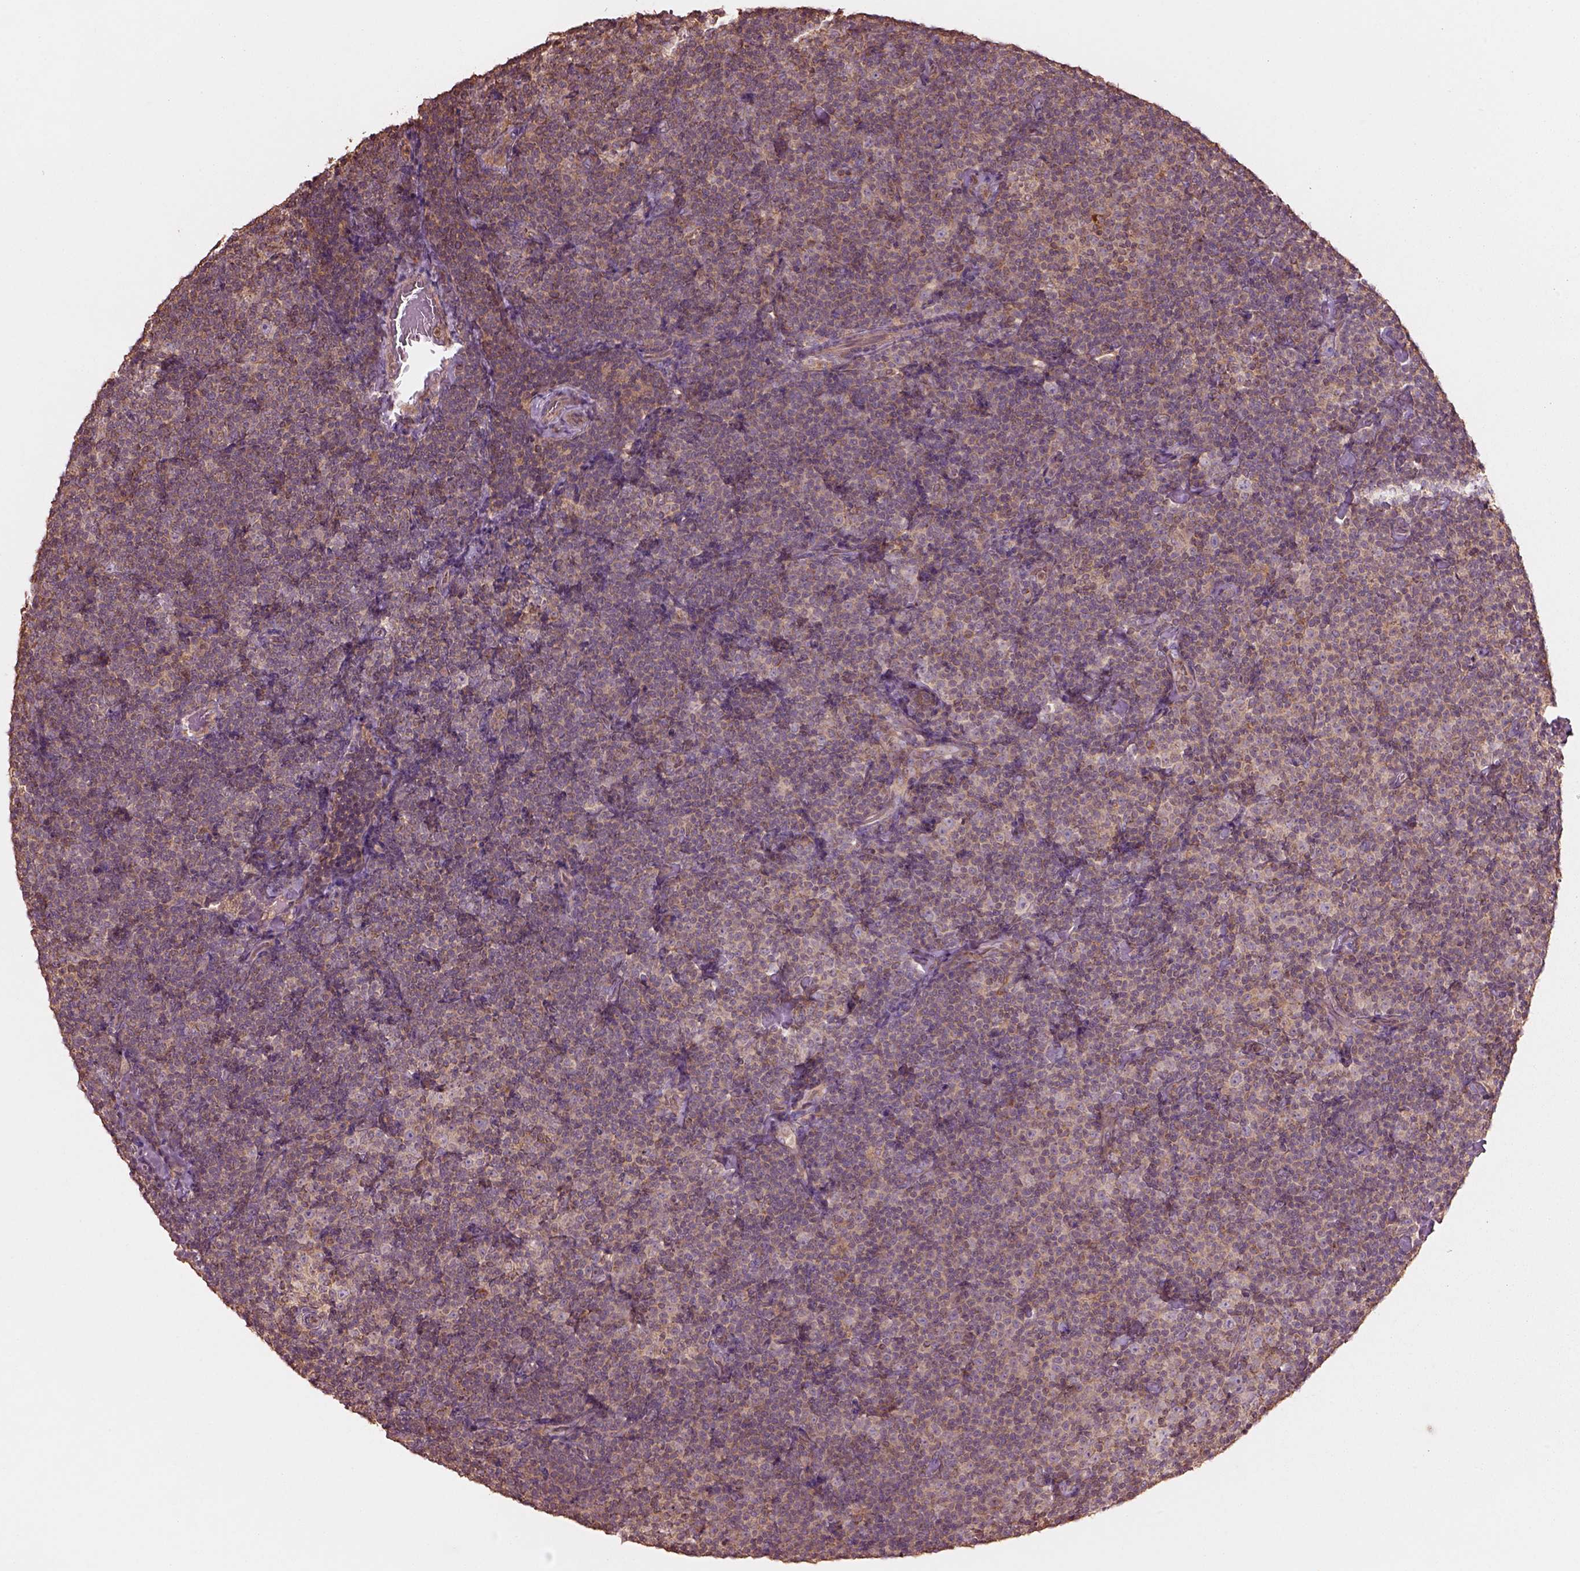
{"staining": {"intensity": "negative", "quantity": "none", "location": "none"}, "tissue": "lymphoma", "cell_type": "Tumor cells", "image_type": "cancer", "snomed": [{"axis": "morphology", "description": "Malignant lymphoma, non-Hodgkin's type, Low grade"}, {"axis": "topography", "description": "Lymph node"}], "caption": "This is an IHC image of human malignant lymphoma, non-Hodgkin's type (low-grade). There is no staining in tumor cells.", "gene": "TRADD", "patient": {"sex": "male", "age": 81}}